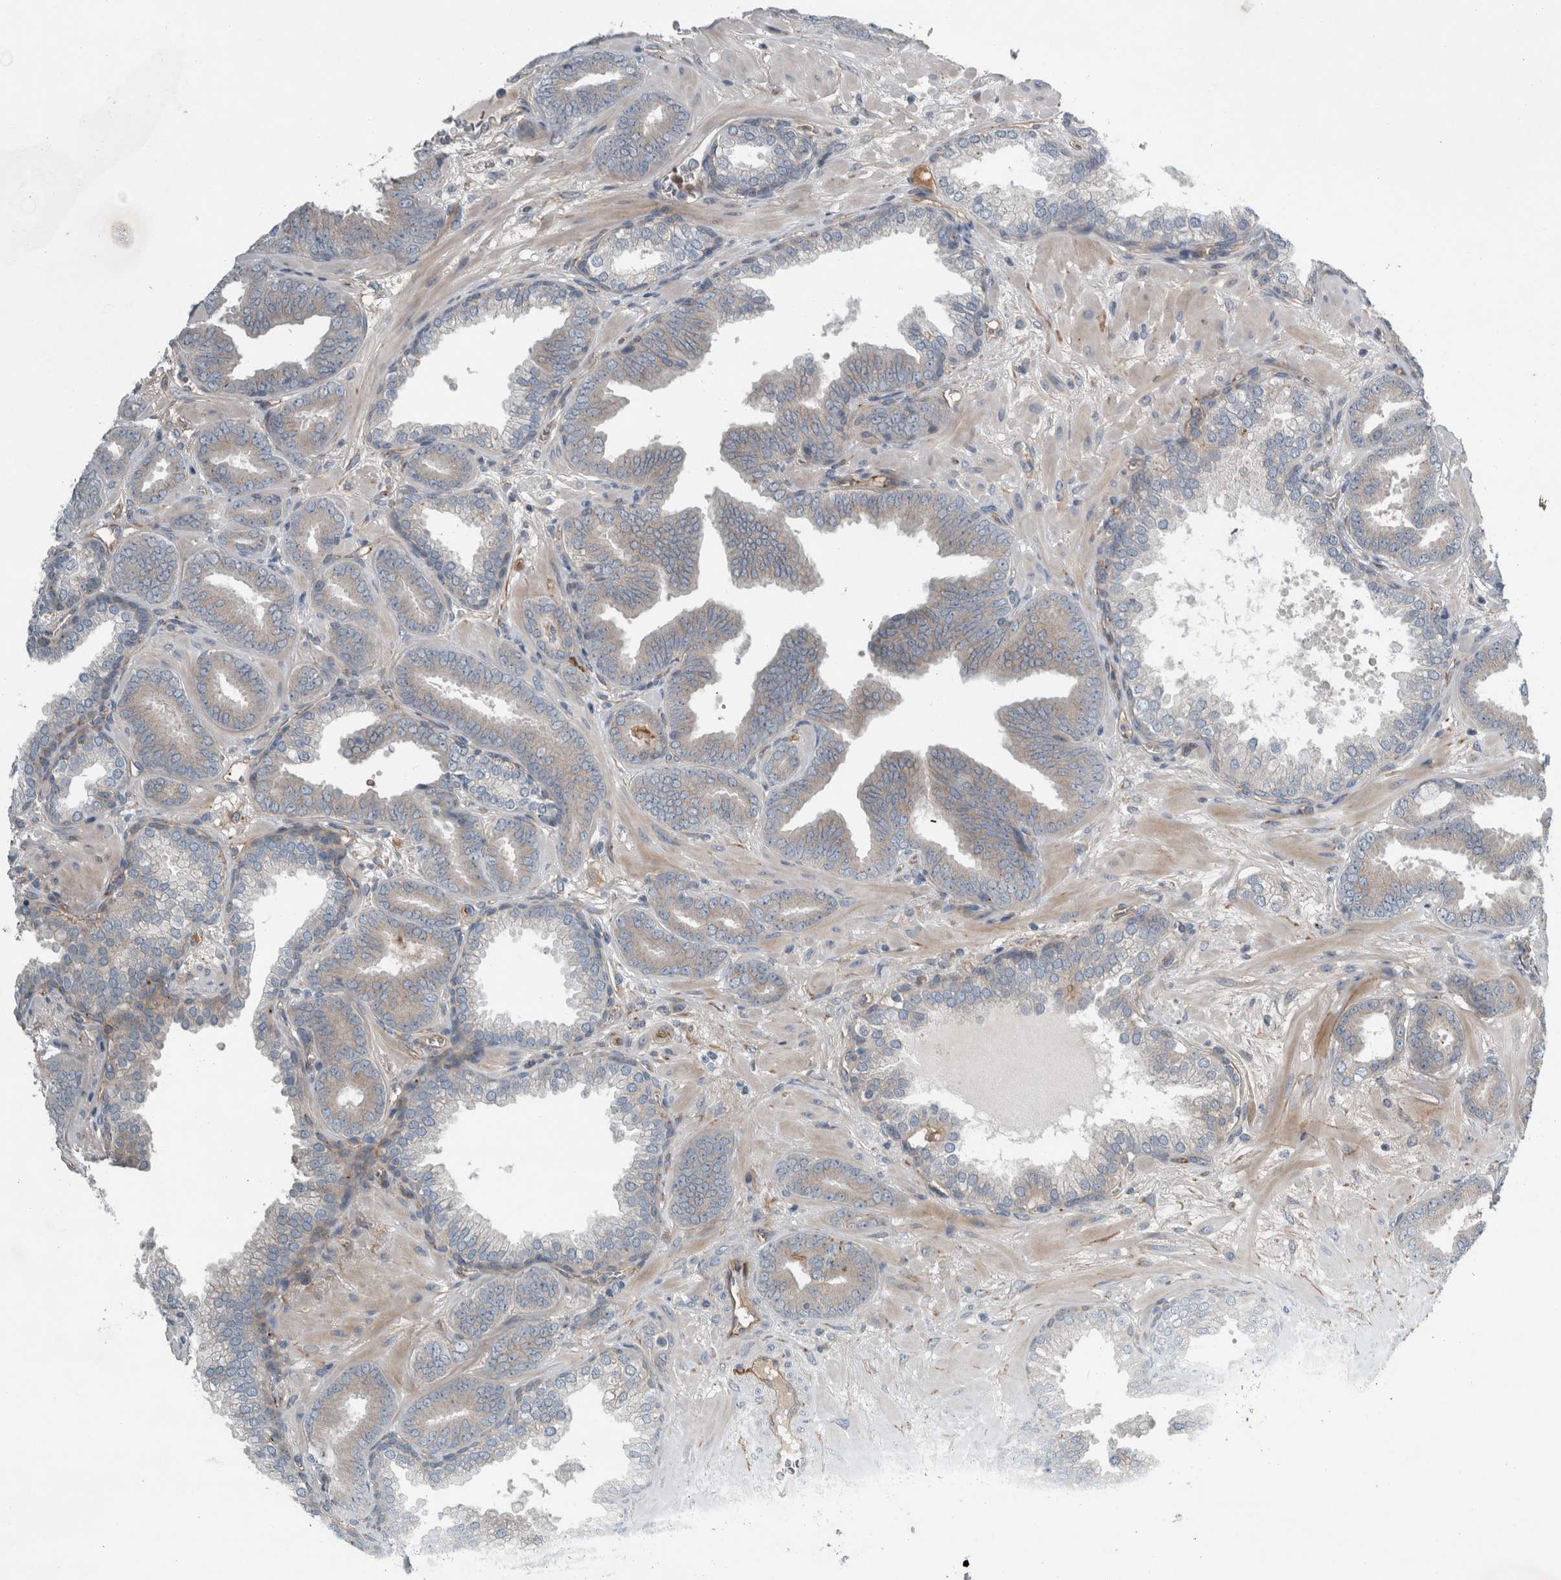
{"staining": {"intensity": "weak", "quantity": "<25%", "location": "cytoplasmic/membranous"}, "tissue": "prostate cancer", "cell_type": "Tumor cells", "image_type": "cancer", "snomed": [{"axis": "morphology", "description": "Adenocarcinoma, Low grade"}, {"axis": "topography", "description": "Prostate"}], "caption": "IHC of adenocarcinoma (low-grade) (prostate) exhibits no staining in tumor cells.", "gene": "GLT8D2", "patient": {"sex": "male", "age": 62}}